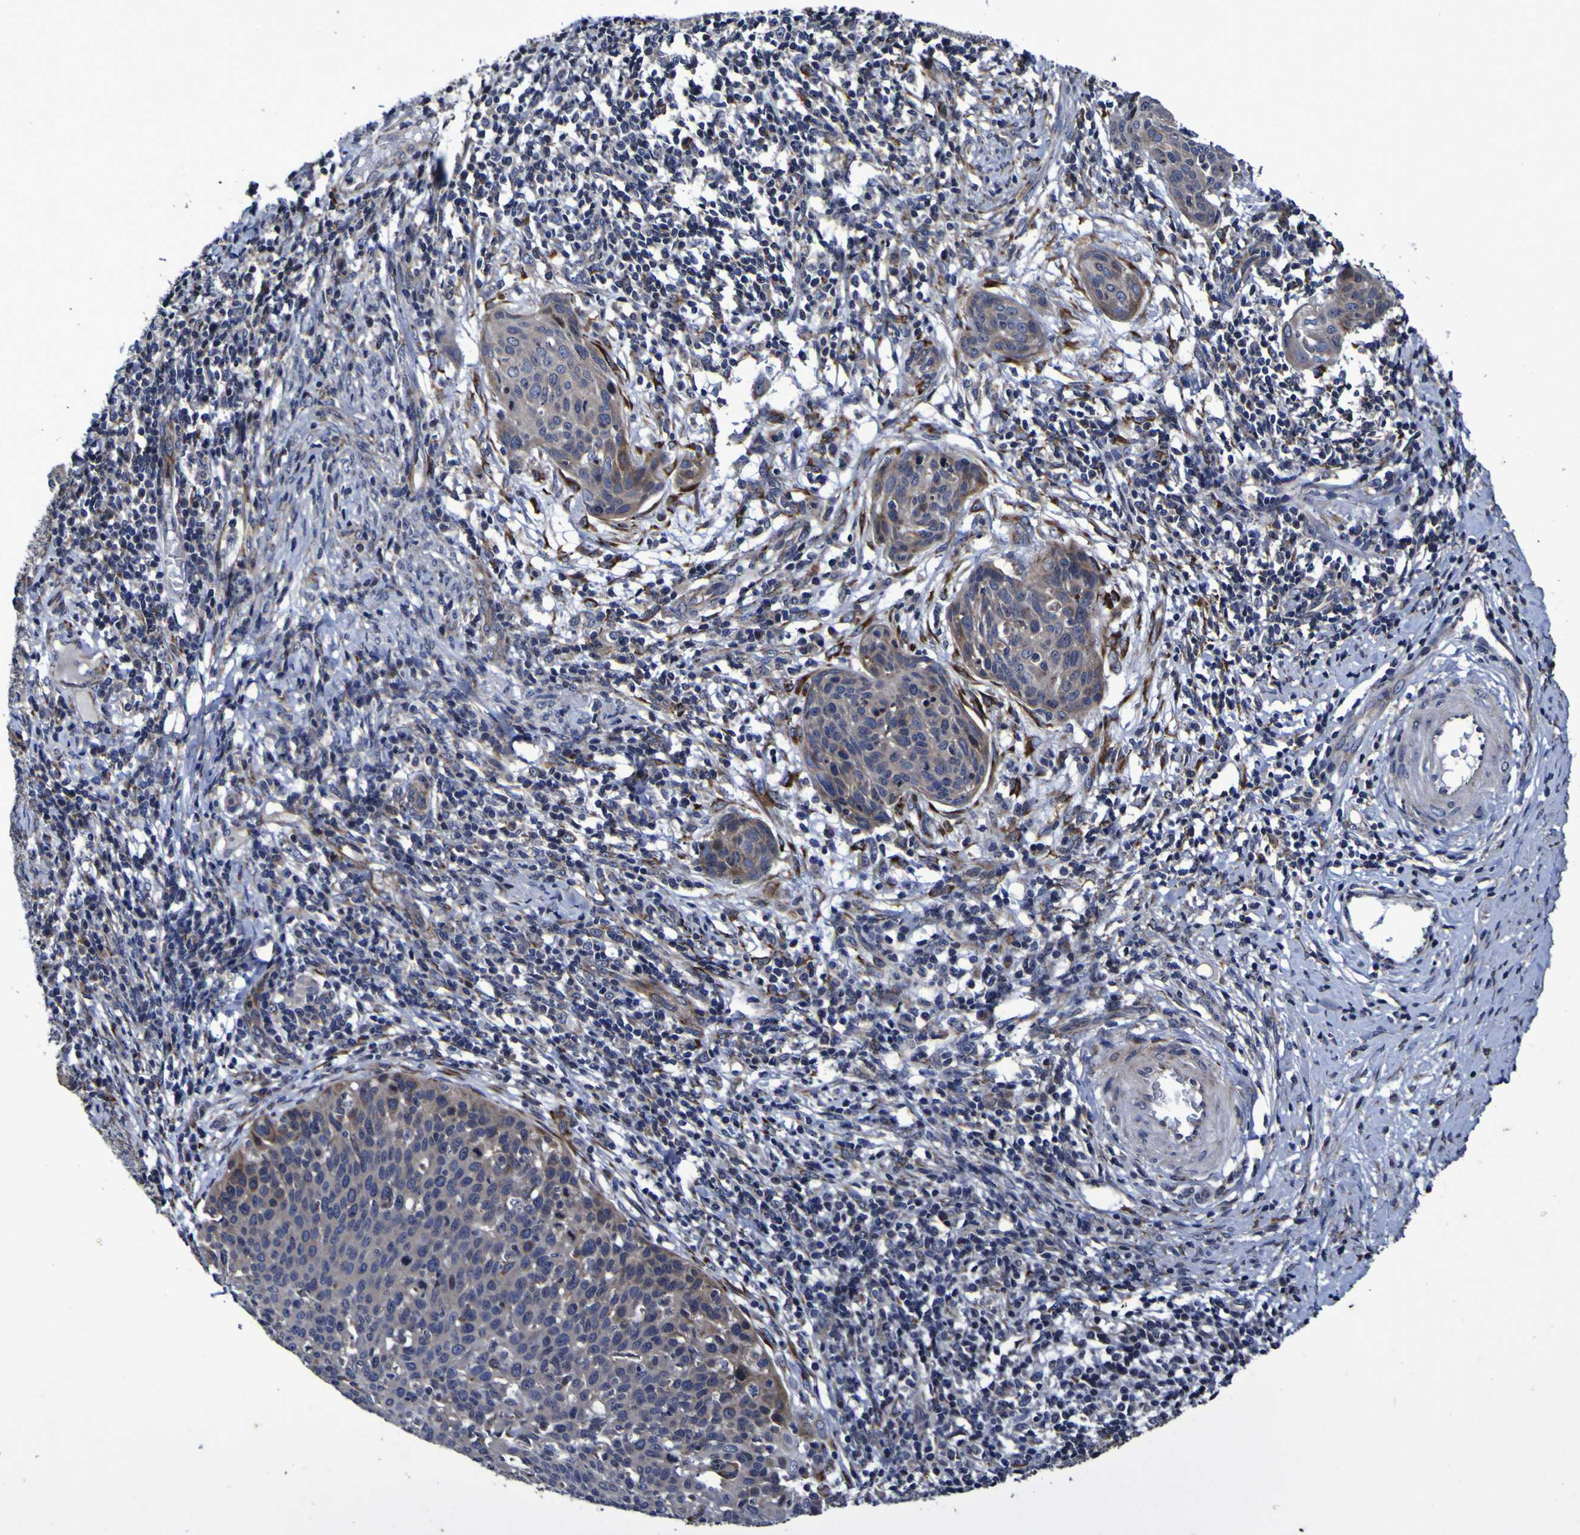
{"staining": {"intensity": "weak", "quantity": "<25%", "location": "cytoplasmic/membranous"}, "tissue": "cervical cancer", "cell_type": "Tumor cells", "image_type": "cancer", "snomed": [{"axis": "morphology", "description": "Squamous cell carcinoma, NOS"}, {"axis": "topography", "description": "Cervix"}], "caption": "Cervical squamous cell carcinoma was stained to show a protein in brown. There is no significant positivity in tumor cells.", "gene": "P3H1", "patient": {"sex": "female", "age": 38}}